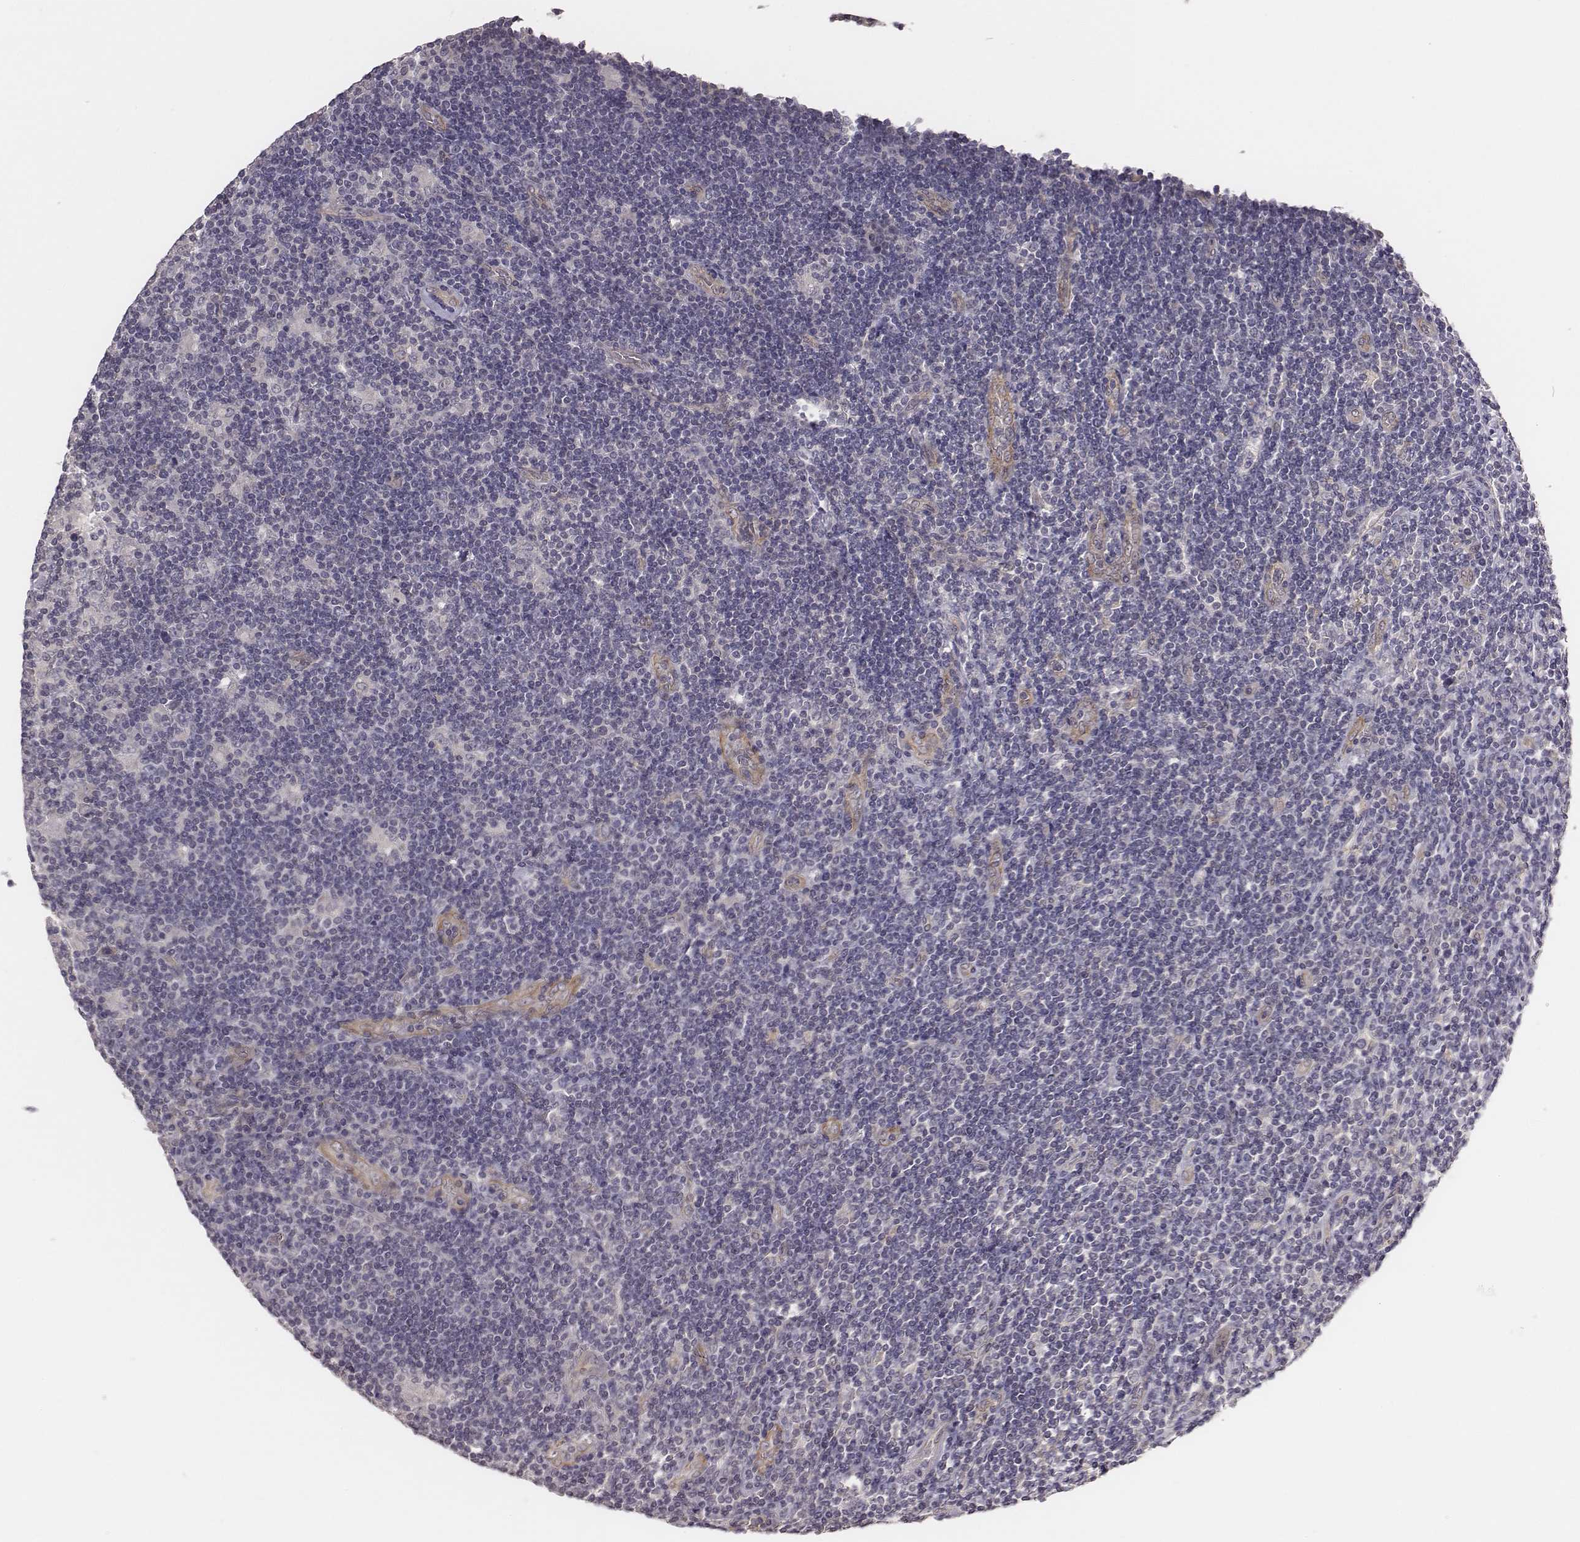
{"staining": {"intensity": "negative", "quantity": "none", "location": "none"}, "tissue": "lymphoma", "cell_type": "Tumor cells", "image_type": "cancer", "snomed": [{"axis": "morphology", "description": "Hodgkin's disease, NOS"}, {"axis": "topography", "description": "Lymph node"}], "caption": "This is an immunohistochemistry (IHC) image of lymphoma. There is no expression in tumor cells.", "gene": "SCARF1", "patient": {"sex": "male", "age": 40}}